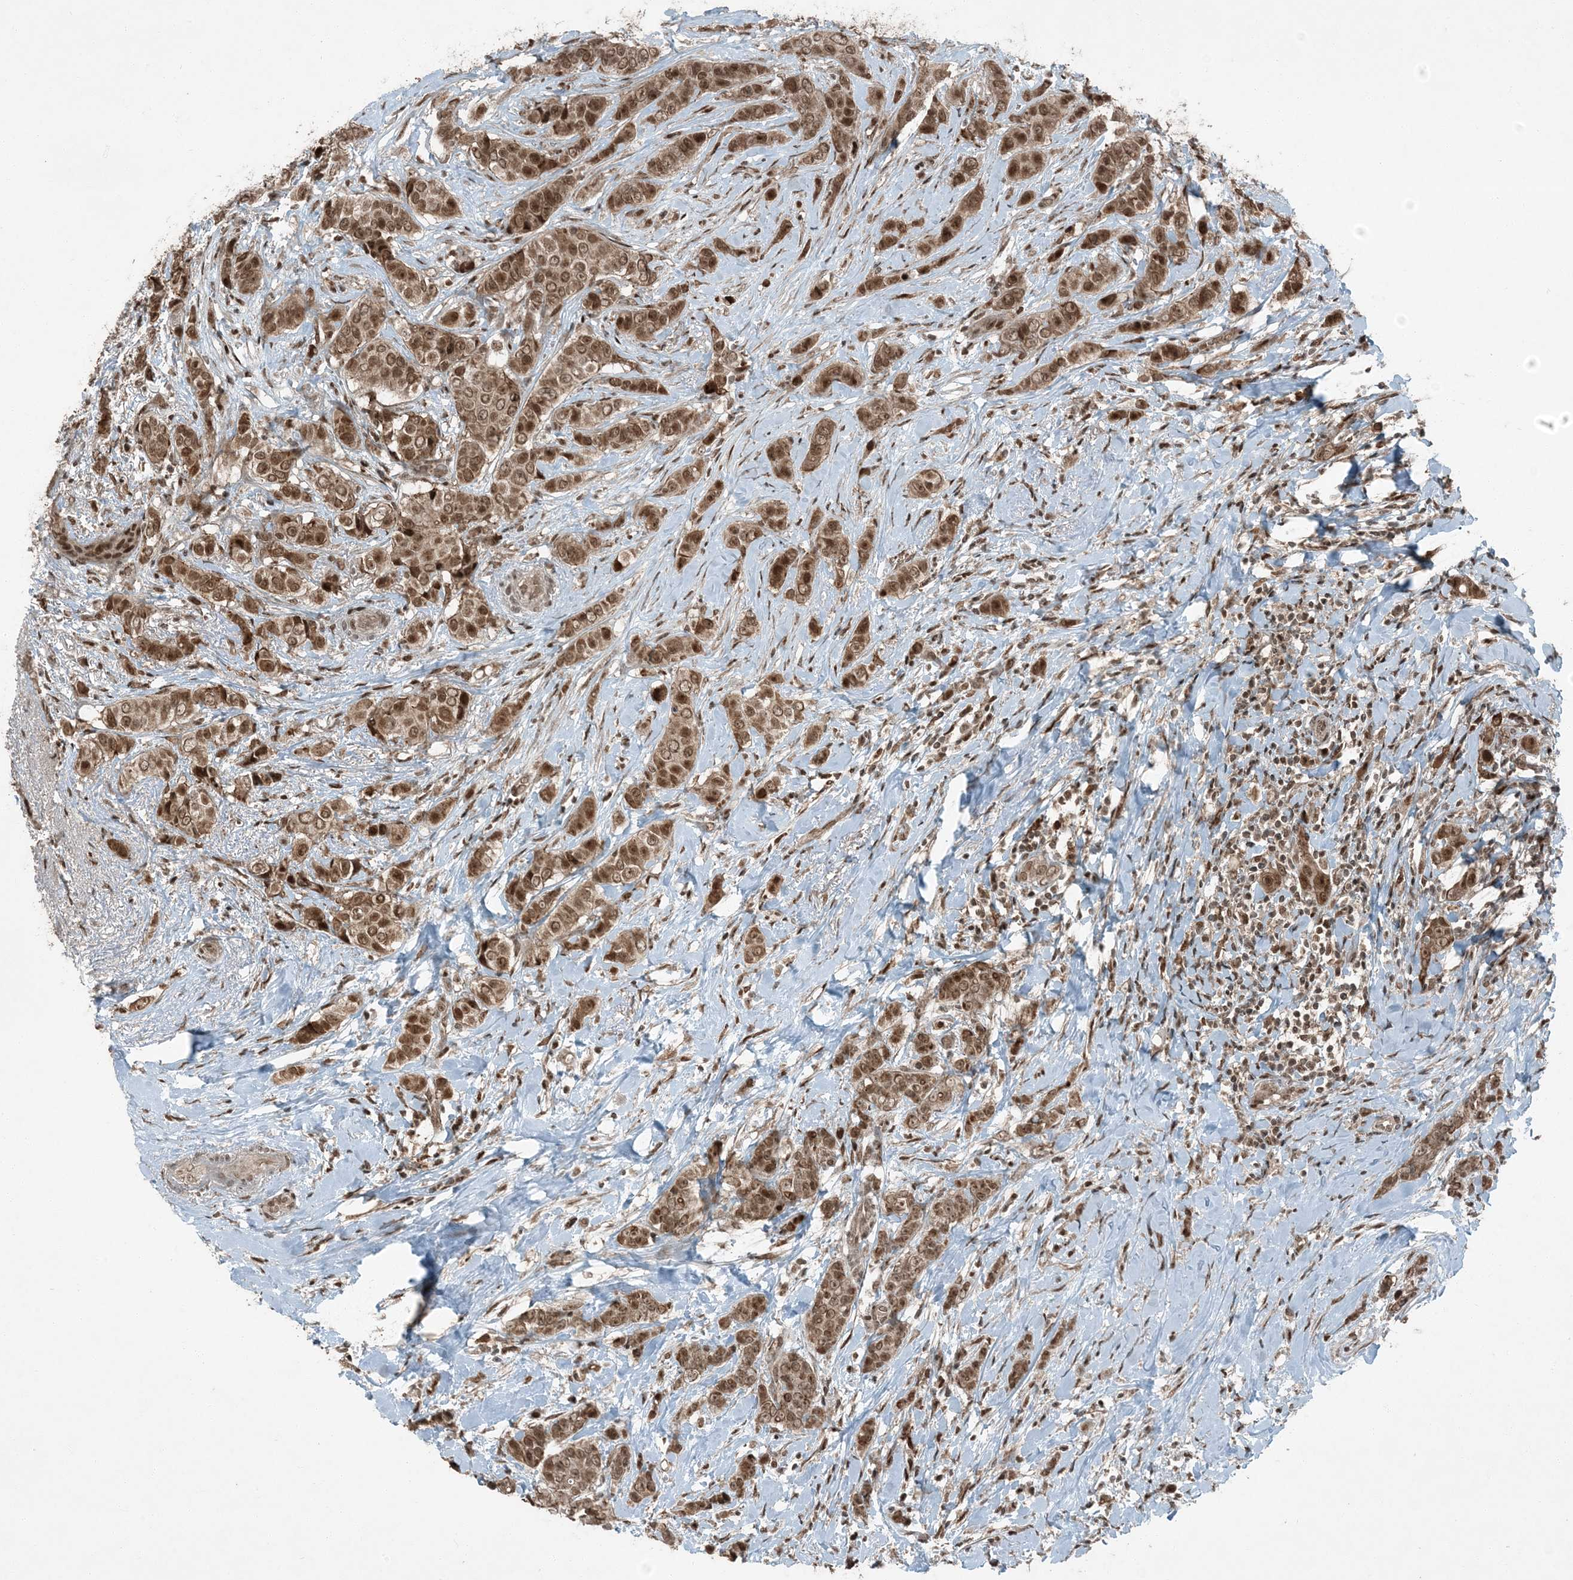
{"staining": {"intensity": "moderate", "quantity": ">75%", "location": "cytoplasmic/membranous,nuclear"}, "tissue": "breast cancer", "cell_type": "Tumor cells", "image_type": "cancer", "snomed": [{"axis": "morphology", "description": "Lobular carcinoma"}, {"axis": "topography", "description": "Breast"}], "caption": "The histopathology image demonstrates immunohistochemical staining of breast lobular carcinoma. There is moderate cytoplasmic/membranous and nuclear positivity is appreciated in approximately >75% of tumor cells.", "gene": "TRAPPC12", "patient": {"sex": "female", "age": 51}}